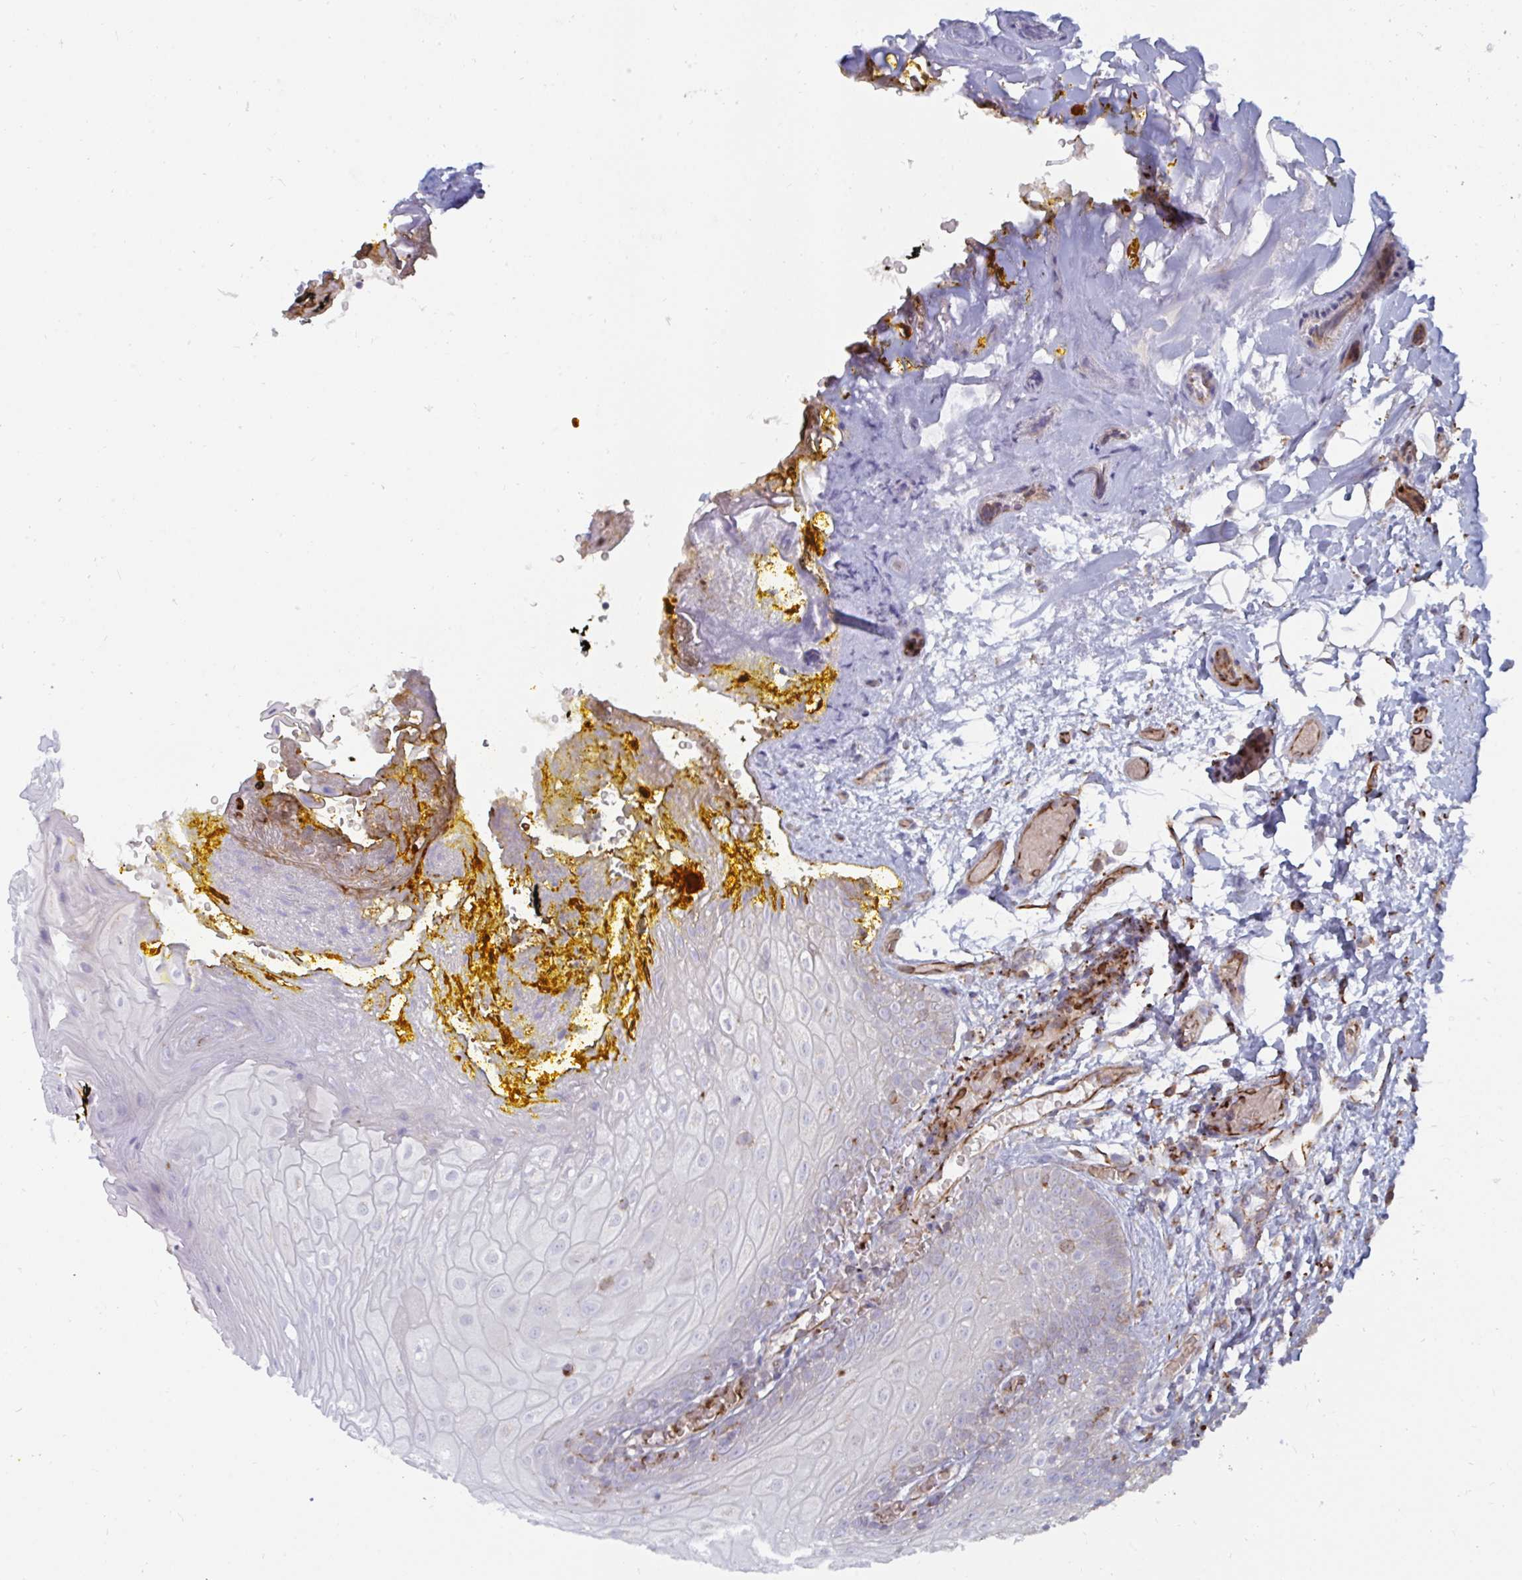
{"staining": {"intensity": "moderate", "quantity": "<25%", "location": "cytoplasmic/membranous"}, "tissue": "oral mucosa", "cell_type": "Squamous epithelial cells", "image_type": "normal", "snomed": [{"axis": "morphology", "description": "Normal tissue, NOS"}, {"axis": "morphology", "description": "Squamous cell carcinoma, NOS"}, {"axis": "topography", "description": "Oral tissue"}, {"axis": "topography", "description": "Tounge, NOS"}, {"axis": "topography", "description": "Head-Neck"}], "caption": "IHC image of unremarkable human oral mucosa stained for a protein (brown), which shows low levels of moderate cytoplasmic/membranous expression in about <25% of squamous epithelial cells.", "gene": "SLC9A6", "patient": {"sex": "male", "age": 76}}